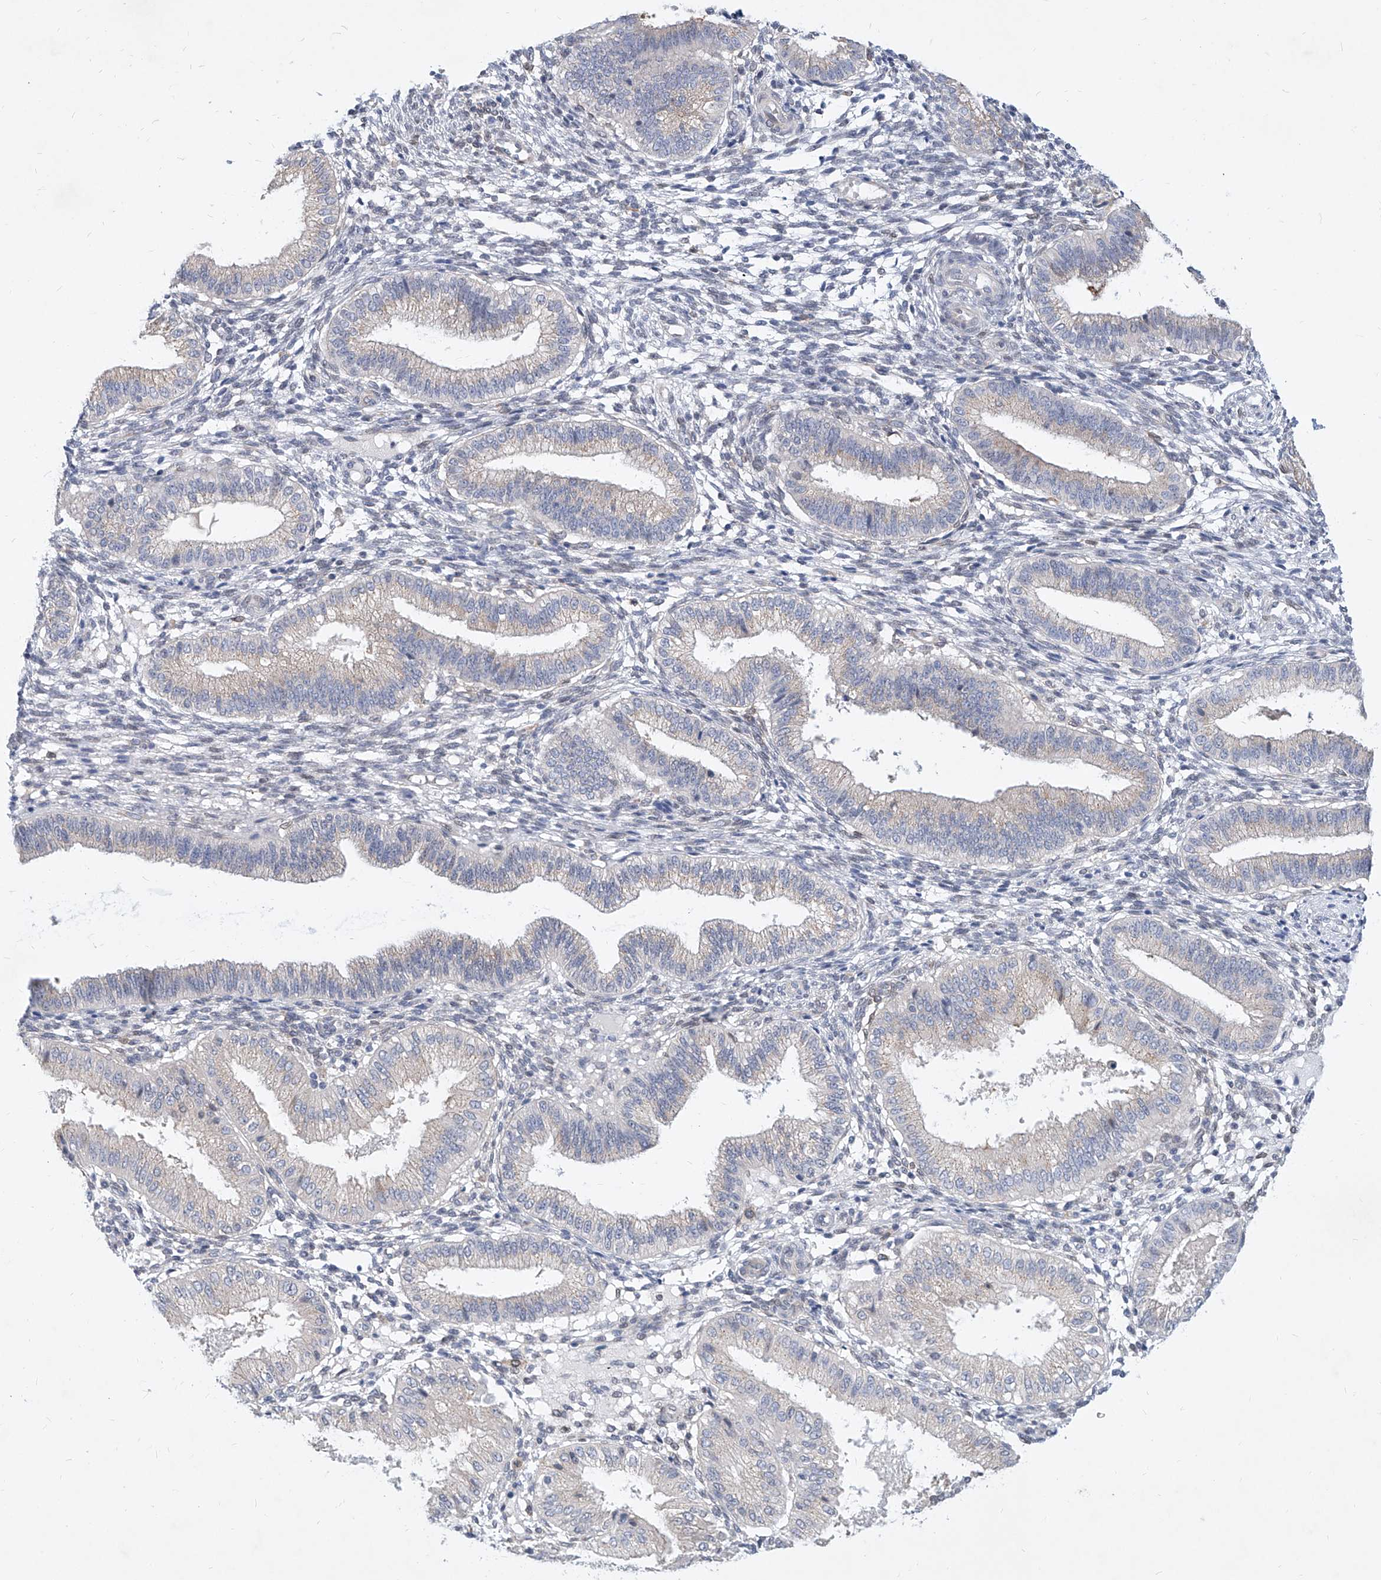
{"staining": {"intensity": "negative", "quantity": "none", "location": "none"}, "tissue": "endometrium", "cell_type": "Cells in endometrial stroma", "image_type": "normal", "snomed": [{"axis": "morphology", "description": "Normal tissue, NOS"}, {"axis": "topography", "description": "Endometrium"}], "caption": "There is no significant expression in cells in endometrial stroma of endometrium. The staining is performed using DAB brown chromogen with nuclei counter-stained in using hematoxylin.", "gene": "MX2", "patient": {"sex": "female", "age": 39}}